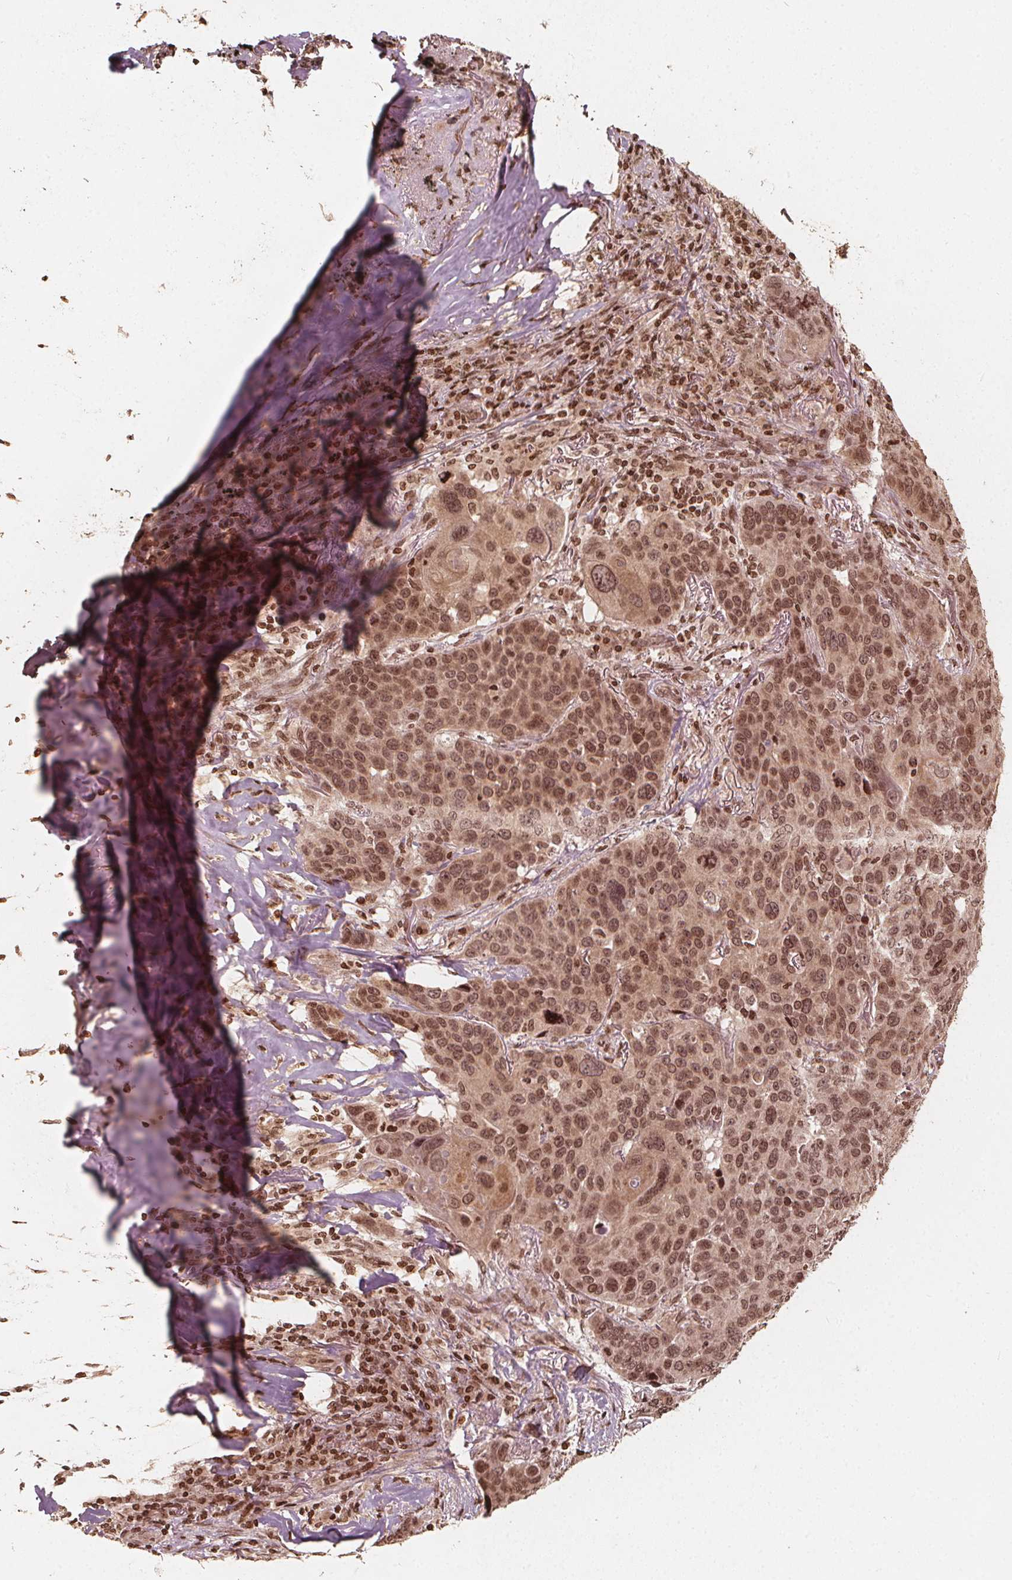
{"staining": {"intensity": "moderate", "quantity": ">75%", "location": "nuclear"}, "tissue": "lung cancer", "cell_type": "Tumor cells", "image_type": "cancer", "snomed": [{"axis": "morphology", "description": "Squamous cell carcinoma, NOS"}, {"axis": "topography", "description": "Lung"}], "caption": "Immunohistochemistry (IHC) of lung cancer shows medium levels of moderate nuclear expression in approximately >75% of tumor cells.", "gene": "H3C14", "patient": {"sex": "male", "age": 68}}